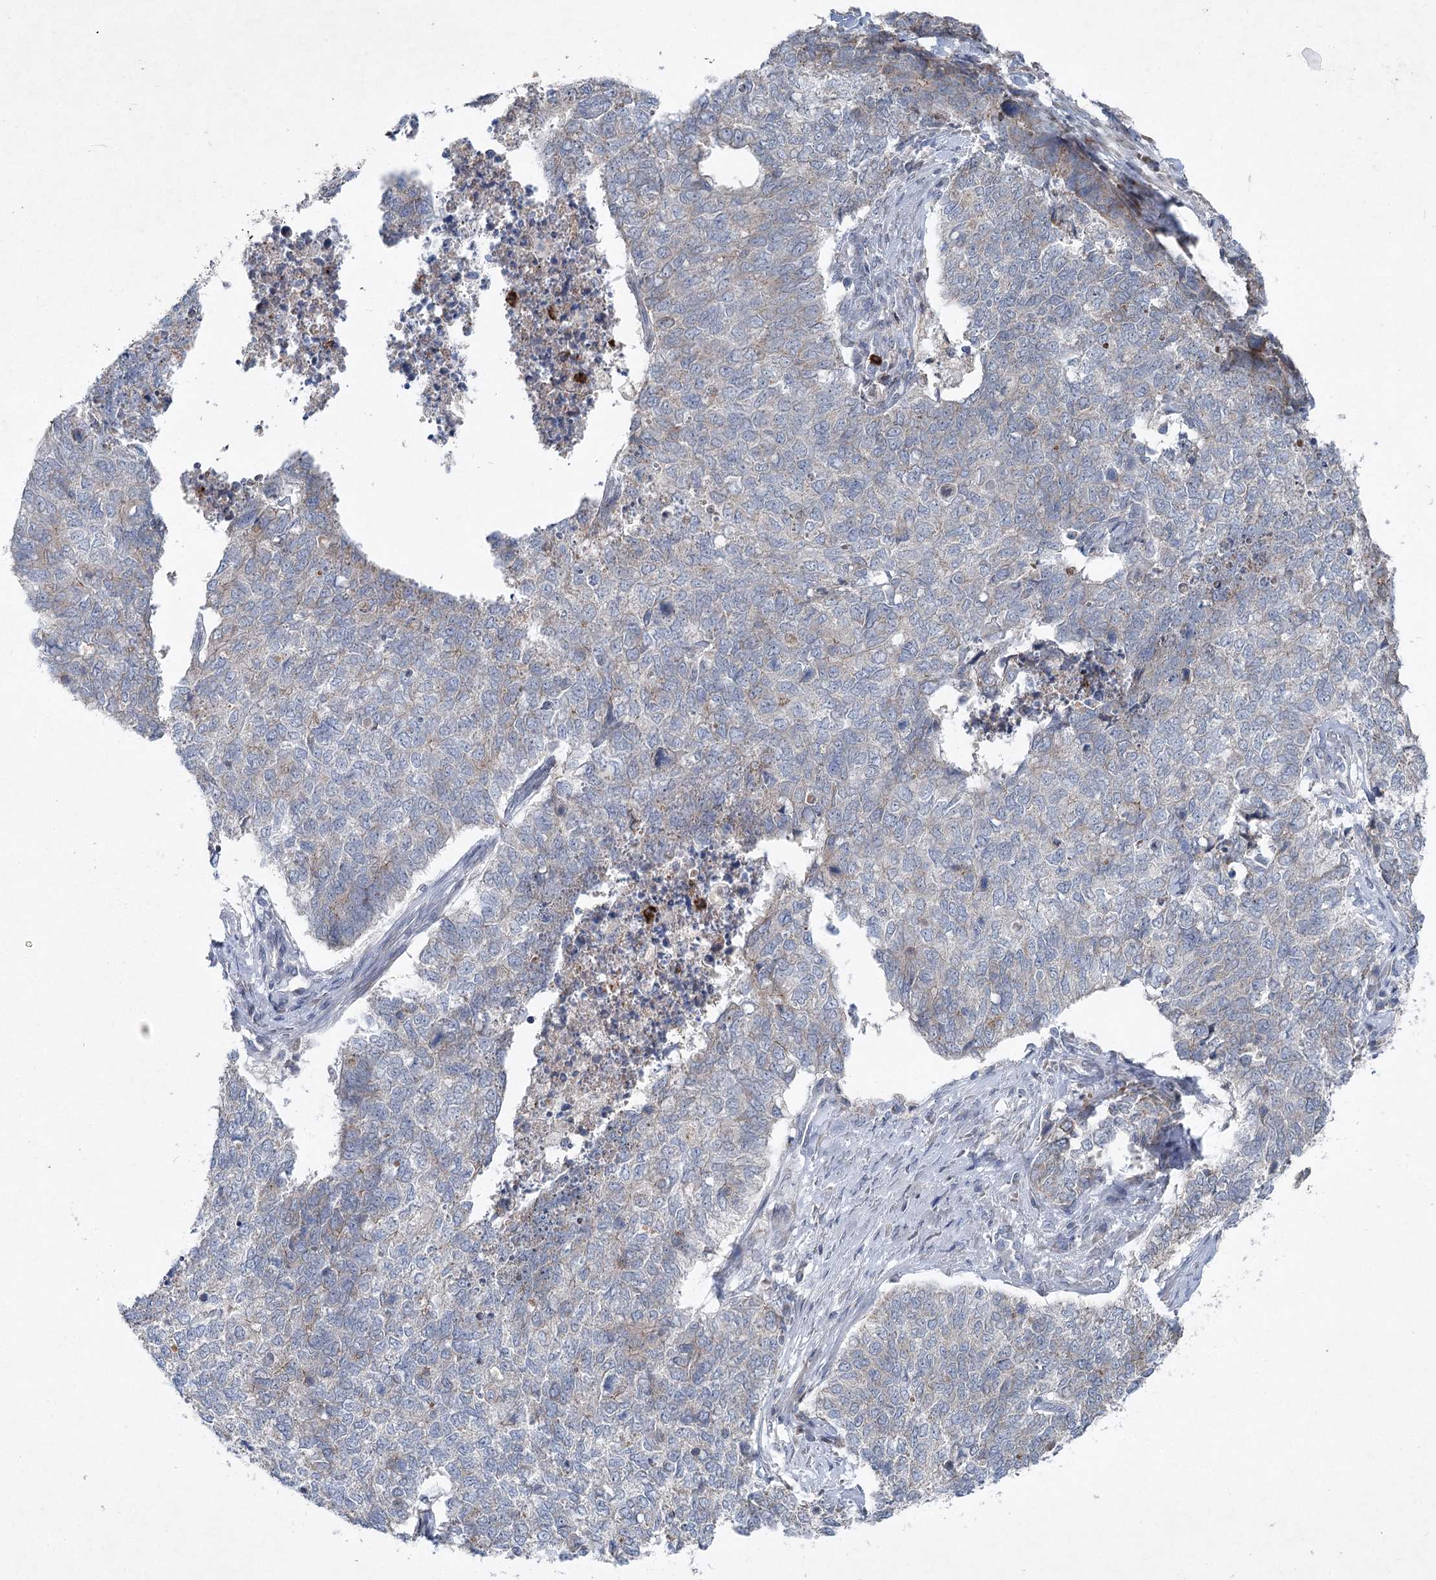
{"staining": {"intensity": "negative", "quantity": "none", "location": "none"}, "tissue": "cervical cancer", "cell_type": "Tumor cells", "image_type": "cancer", "snomed": [{"axis": "morphology", "description": "Squamous cell carcinoma, NOS"}, {"axis": "topography", "description": "Cervix"}], "caption": "The immunohistochemistry photomicrograph has no significant staining in tumor cells of cervical cancer tissue.", "gene": "PLA2G12A", "patient": {"sex": "female", "age": 63}}